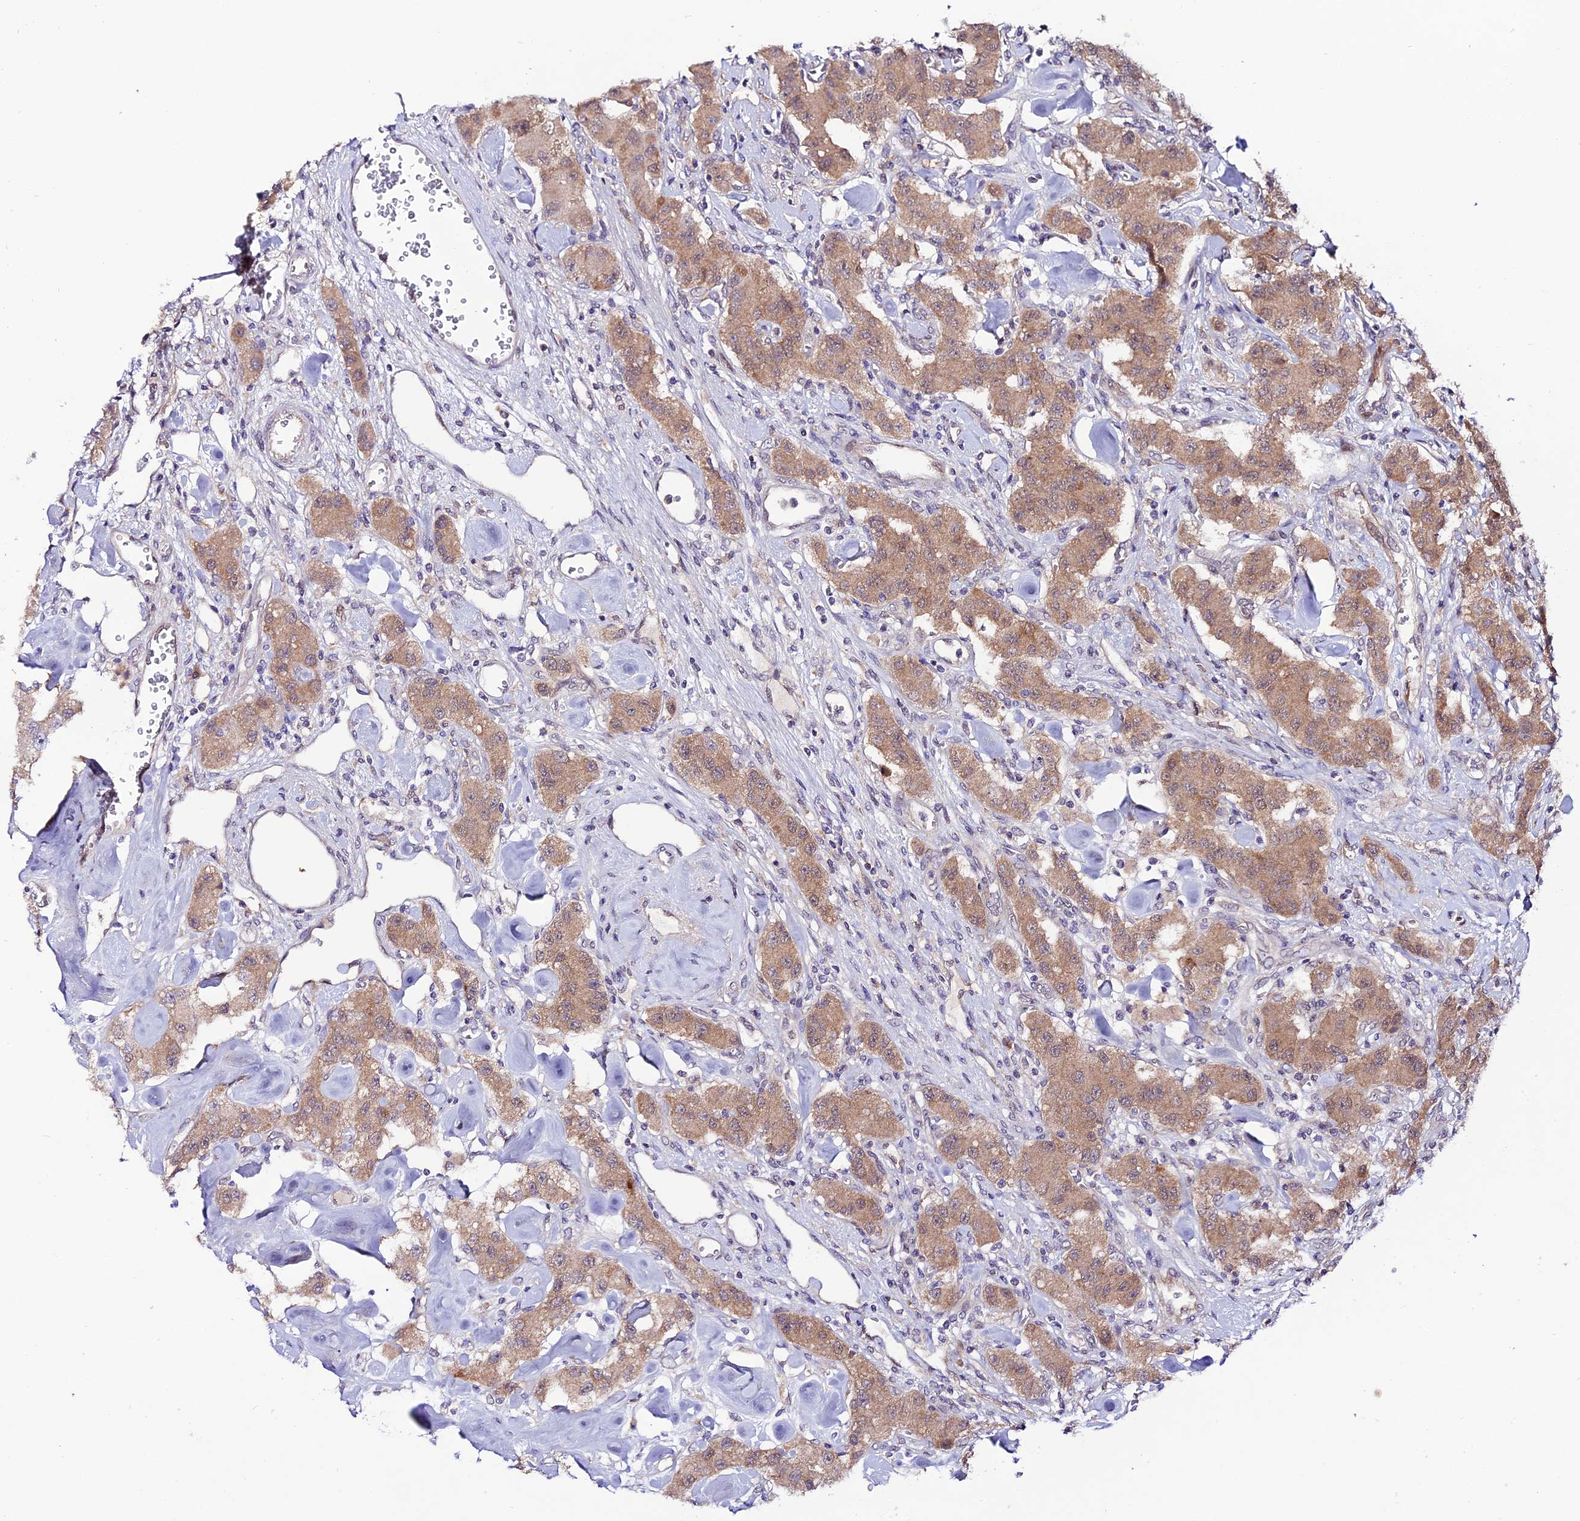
{"staining": {"intensity": "moderate", "quantity": ">75%", "location": "cytoplasmic/membranous"}, "tissue": "carcinoid", "cell_type": "Tumor cells", "image_type": "cancer", "snomed": [{"axis": "morphology", "description": "Carcinoid, malignant, NOS"}, {"axis": "topography", "description": "Pancreas"}], "caption": "This micrograph shows IHC staining of carcinoid, with medium moderate cytoplasmic/membranous staining in approximately >75% of tumor cells.", "gene": "TRIM40", "patient": {"sex": "male", "age": 41}}